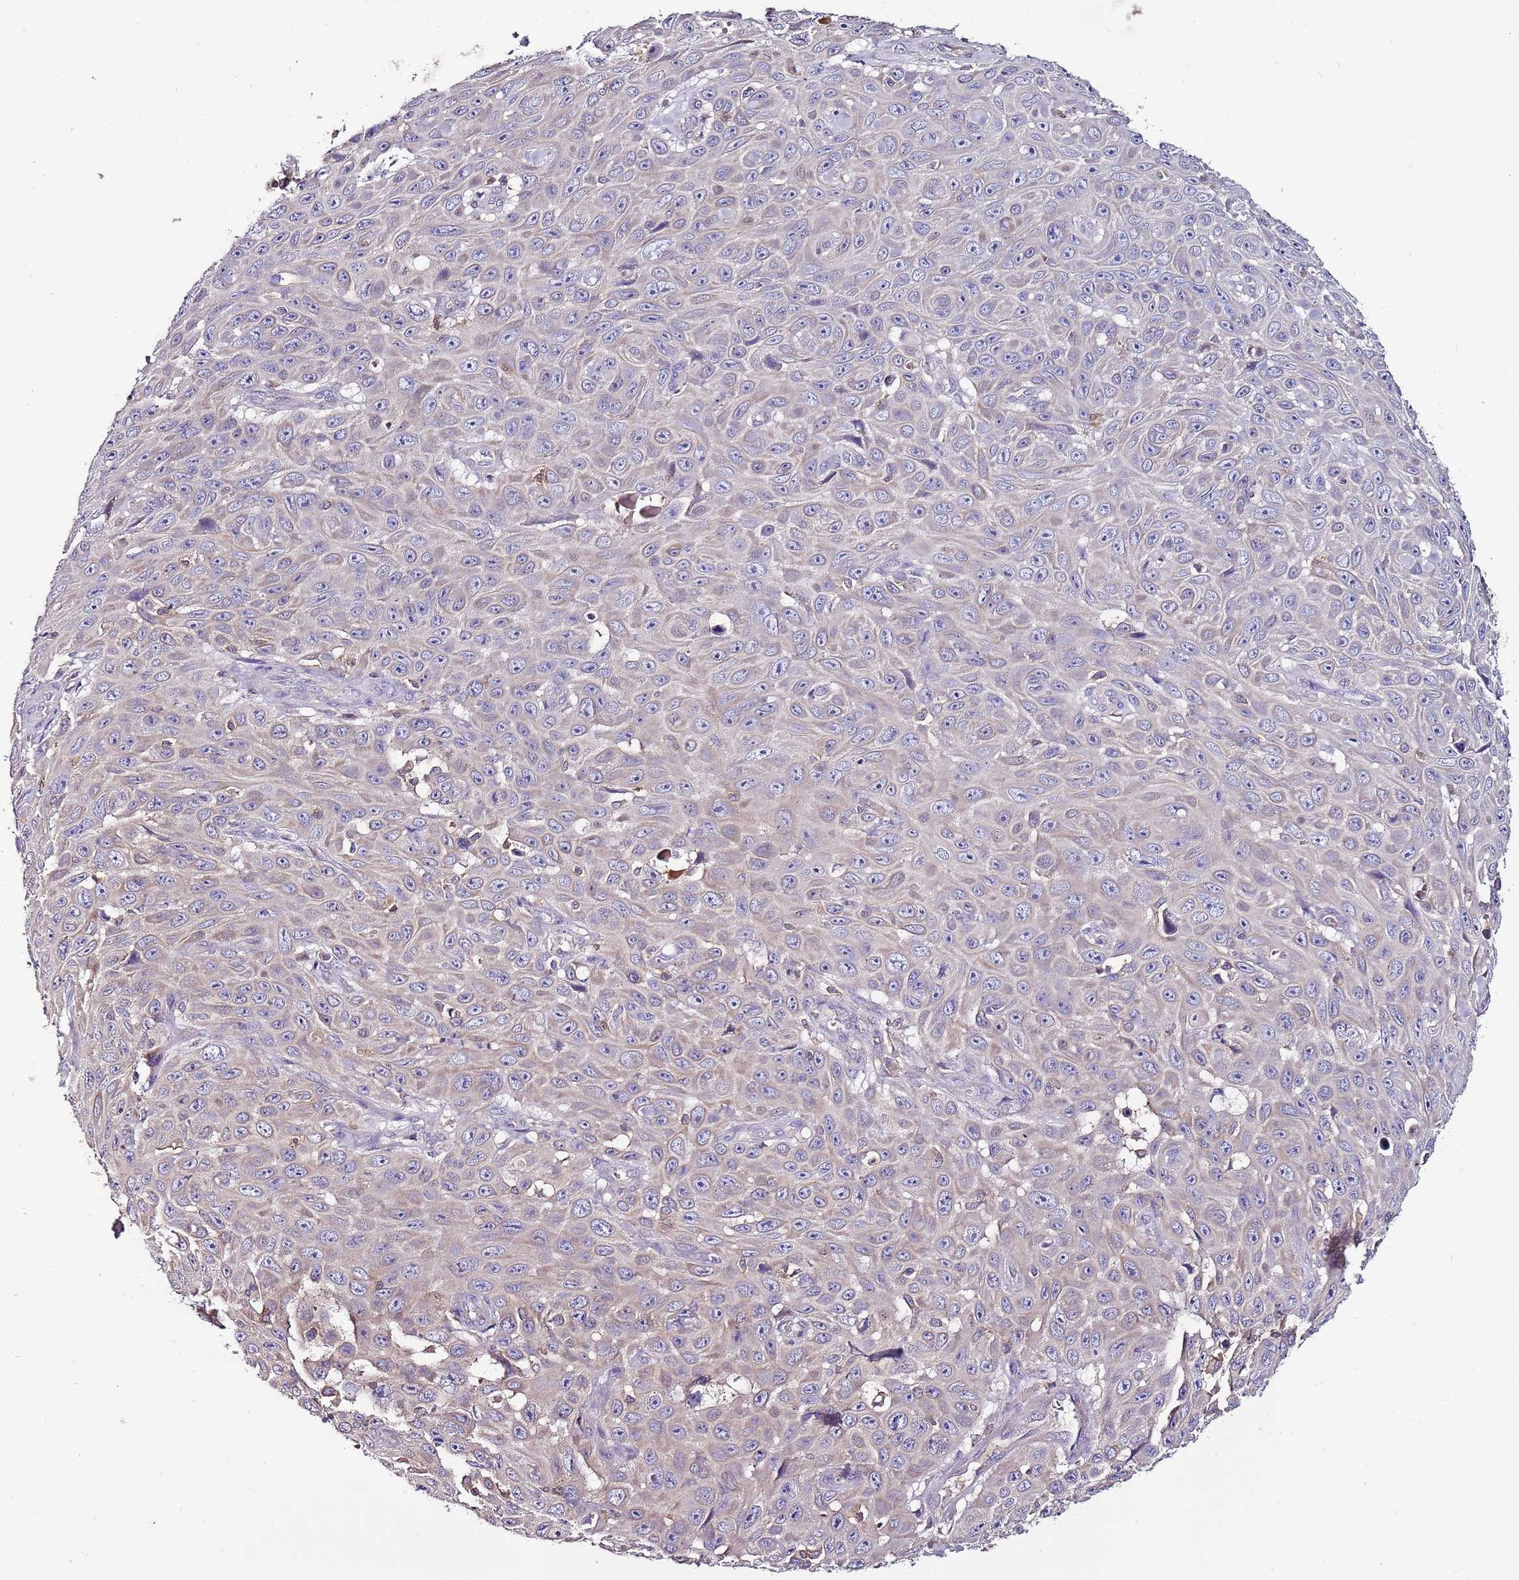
{"staining": {"intensity": "negative", "quantity": "none", "location": "none"}, "tissue": "skin cancer", "cell_type": "Tumor cells", "image_type": "cancer", "snomed": [{"axis": "morphology", "description": "Squamous cell carcinoma, NOS"}, {"axis": "topography", "description": "Skin"}], "caption": "The photomicrograph reveals no staining of tumor cells in skin squamous cell carcinoma. (Stains: DAB IHC with hematoxylin counter stain, Microscopy: brightfield microscopy at high magnification).", "gene": "IGIP", "patient": {"sex": "male", "age": 82}}